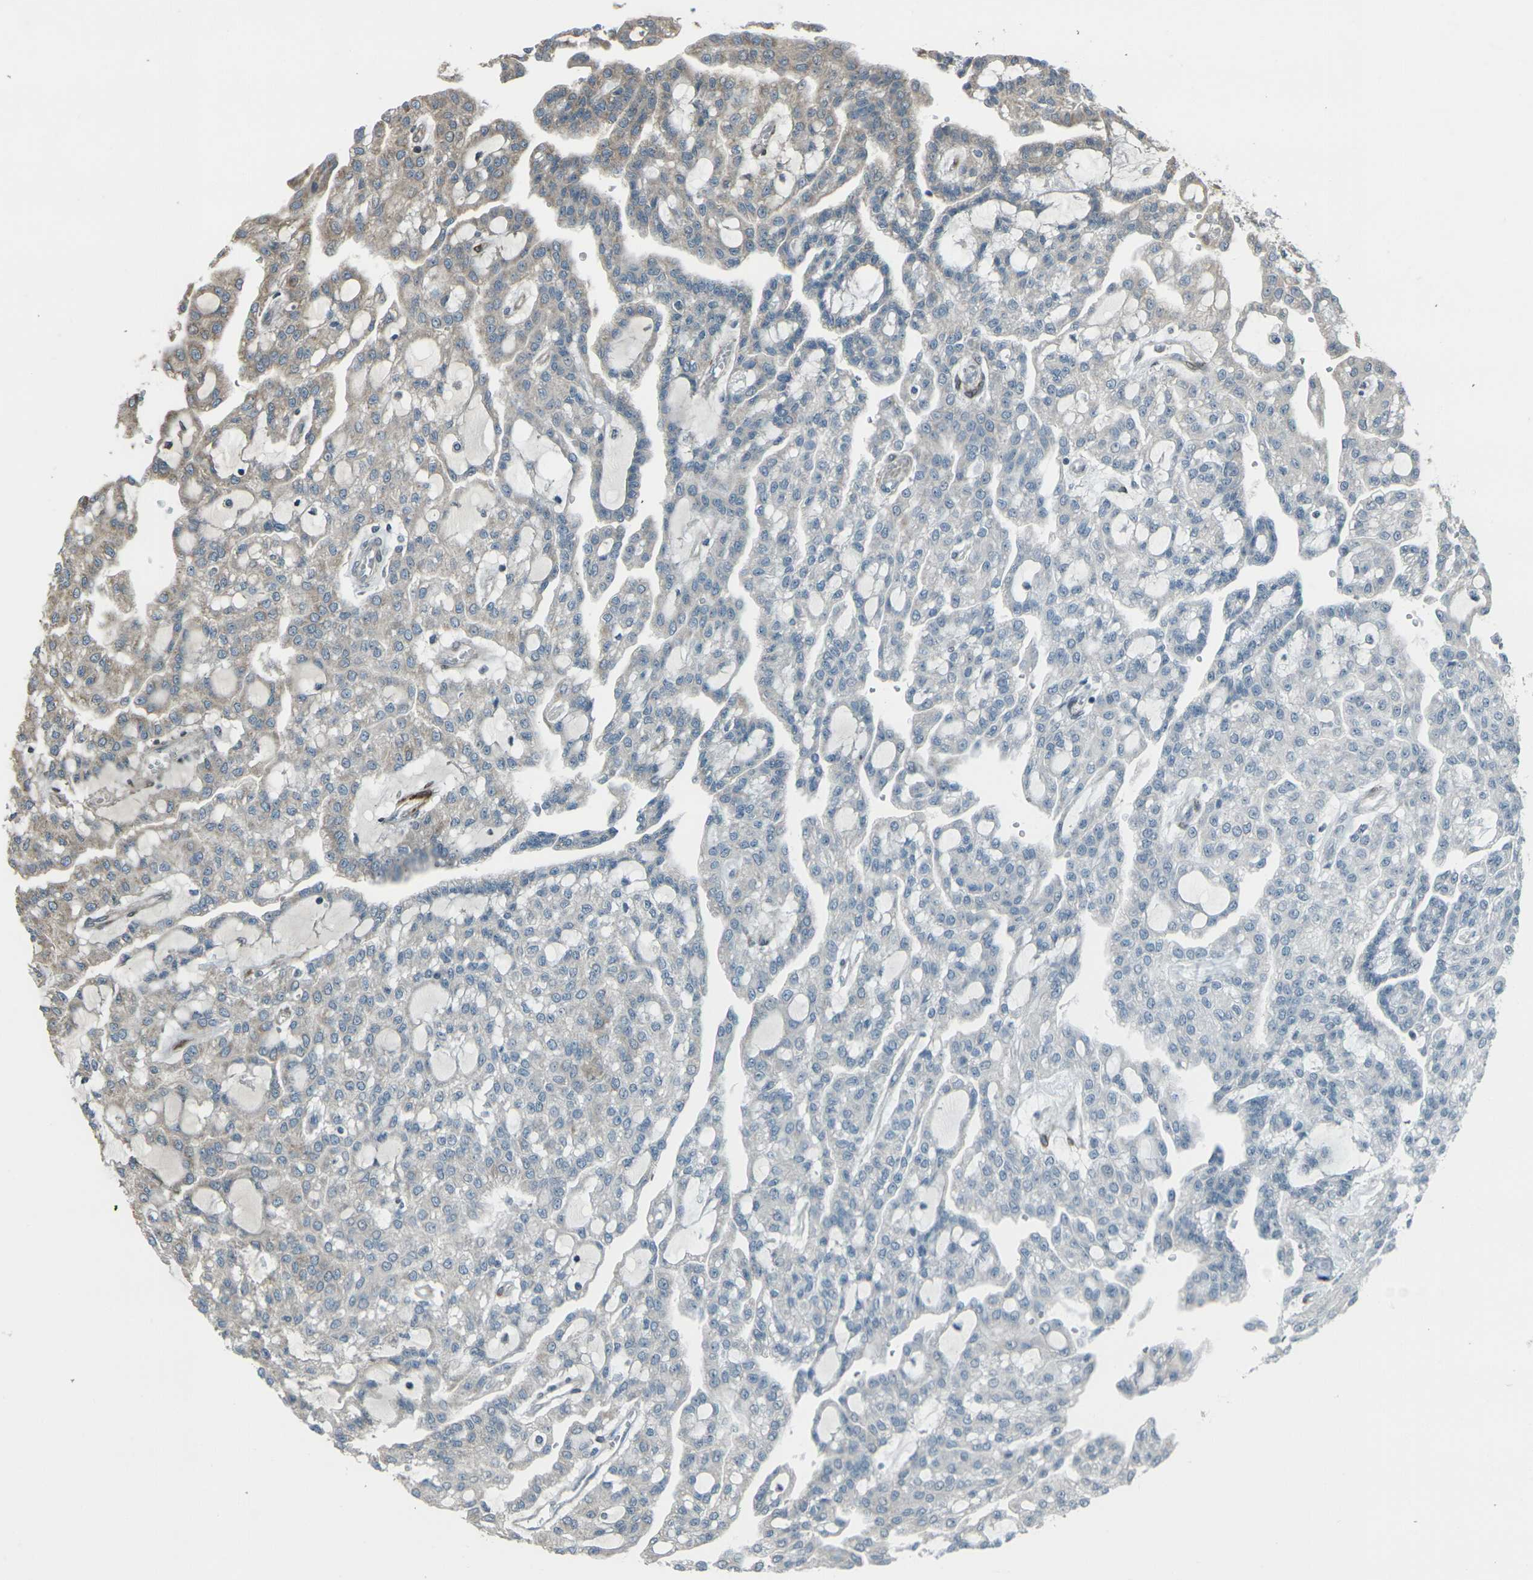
{"staining": {"intensity": "moderate", "quantity": "<25%", "location": "cytoplasmic/membranous"}, "tissue": "renal cancer", "cell_type": "Tumor cells", "image_type": "cancer", "snomed": [{"axis": "morphology", "description": "Adenocarcinoma, NOS"}, {"axis": "topography", "description": "Kidney"}], "caption": "Immunohistochemical staining of renal cancer (adenocarcinoma) displays low levels of moderate cytoplasmic/membranous protein positivity in approximately <25% of tumor cells. (DAB (3,3'-diaminobenzidine) = brown stain, brightfield microscopy at high magnification).", "gene": "LSMEM1", "patient": {"sex": "male", "age": 63}}